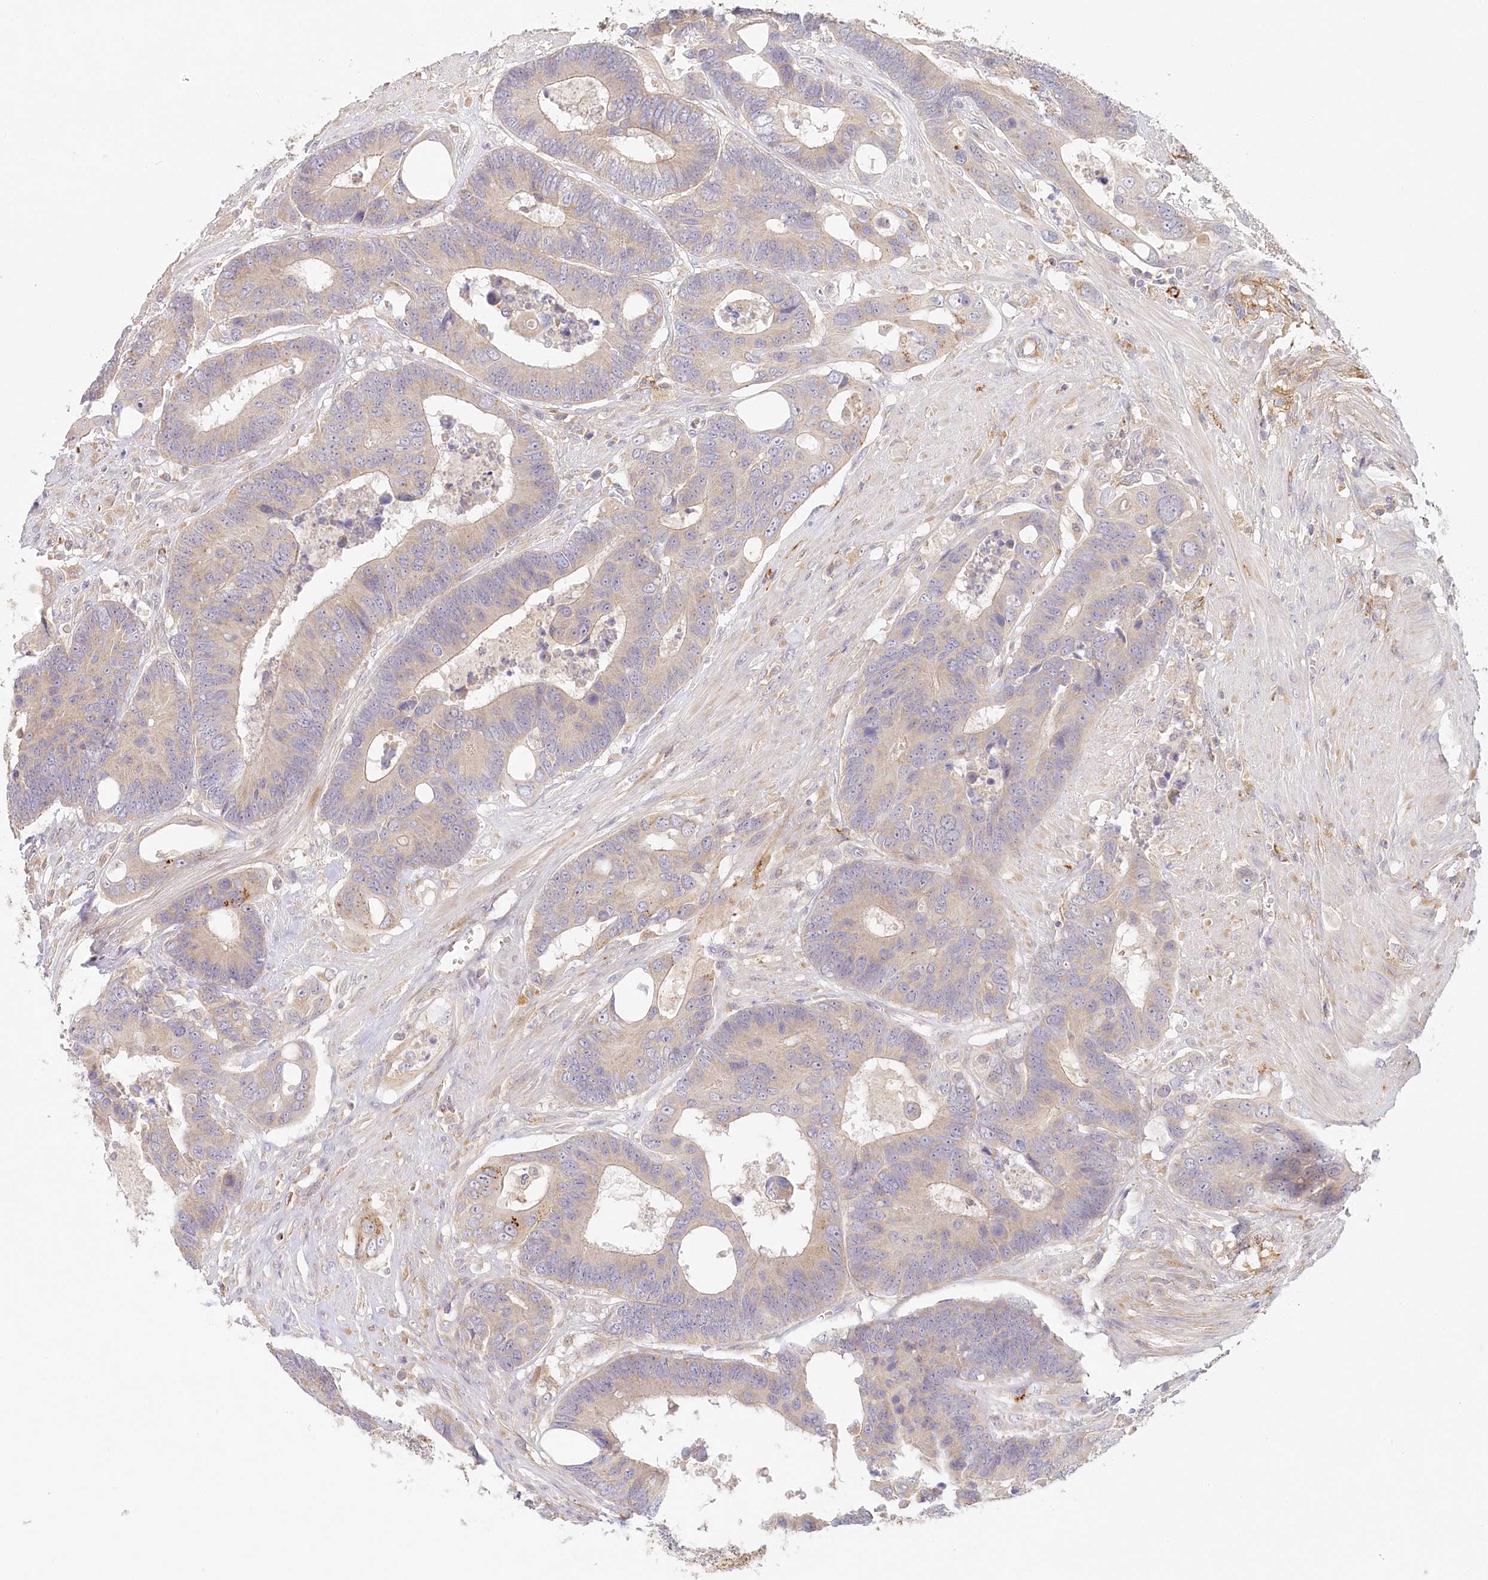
{"staining": {"intensity": "negative", "quantity": "none", "location": "none"}, "tissue": "colorectal cancer", "cell_type": "Tumor cells", "image_type": "cancer", "snomed": [{"axis": "morphology", "description": "Adenocarcinoma, NOS"}, {"axis": "topography", "description": "Rectum"}], "caption": "Immunohistochemistry histopathology image of human colorectal cancer stained for a protein (brown), which displays no positivity in tumor cells. The staining is performed using DAB brown chromogen with nuclei counter-stained in using hematoxylin.", "gene": "VSIG1", "patient": {"sex": "male", "age": 55}}